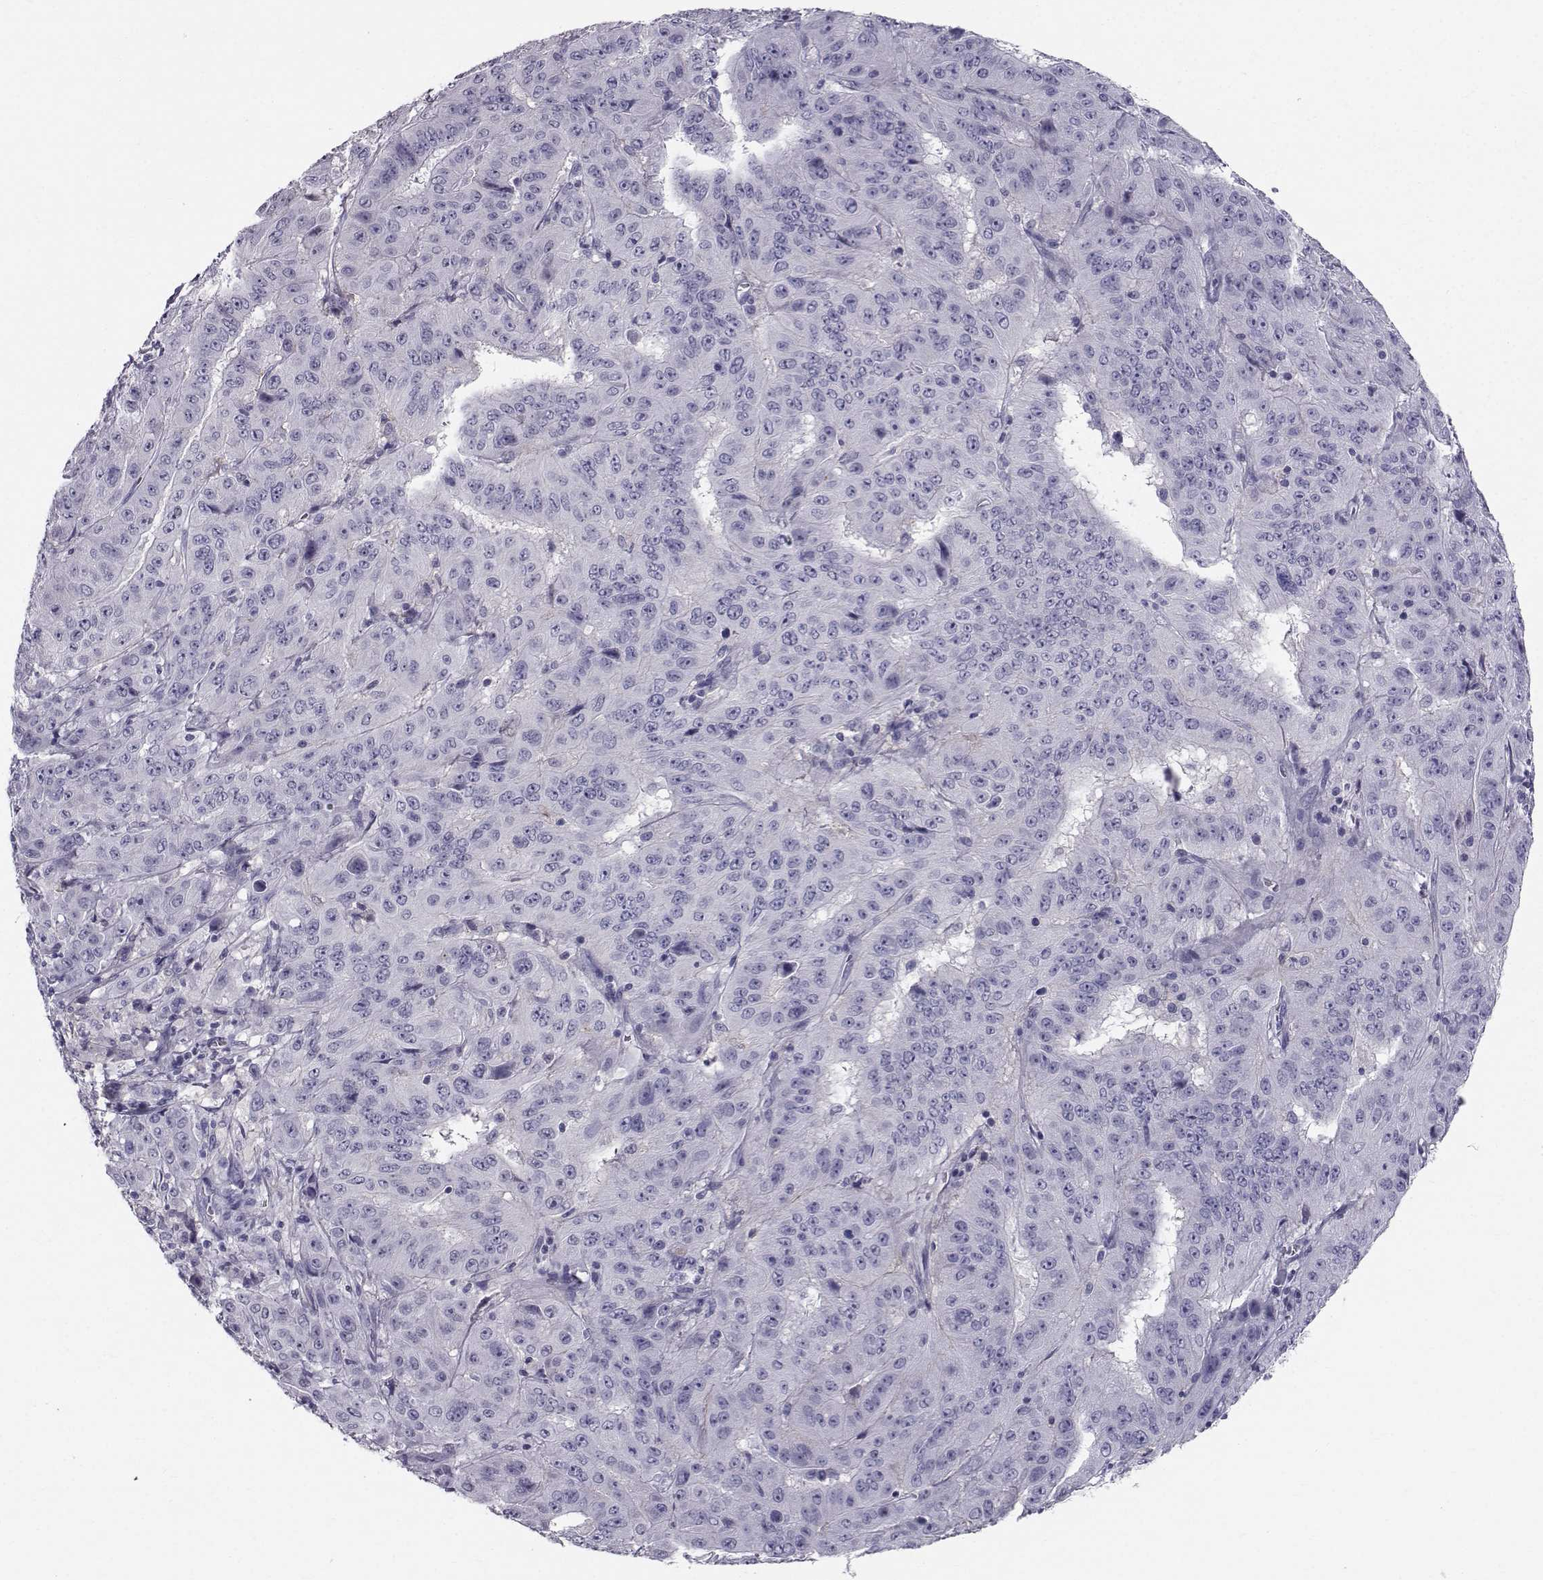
{"staining": {"intensity": "negative", "quantity": "none", "location": "none"}, "tissue": "pancreatic cancer", "cell_type": "Tumor cells", "image_type": "cancer", "snomed": [{"axis": "morphology", "description": "Adenocarcinoma, NOS"}, {"axis": "topography", "description": "Pancreas"}], "caption": "Tumor cells show no significant protein staining in adenocarcinoma (pancreatic). The staining was performed using DAB to visualize the protein expression in brown, while the nuclei were stained in blue with hematoxylin (Magnification: 20x).", "gene": "SPDYE4", "patient": {"sex": "male", "age": 63}}